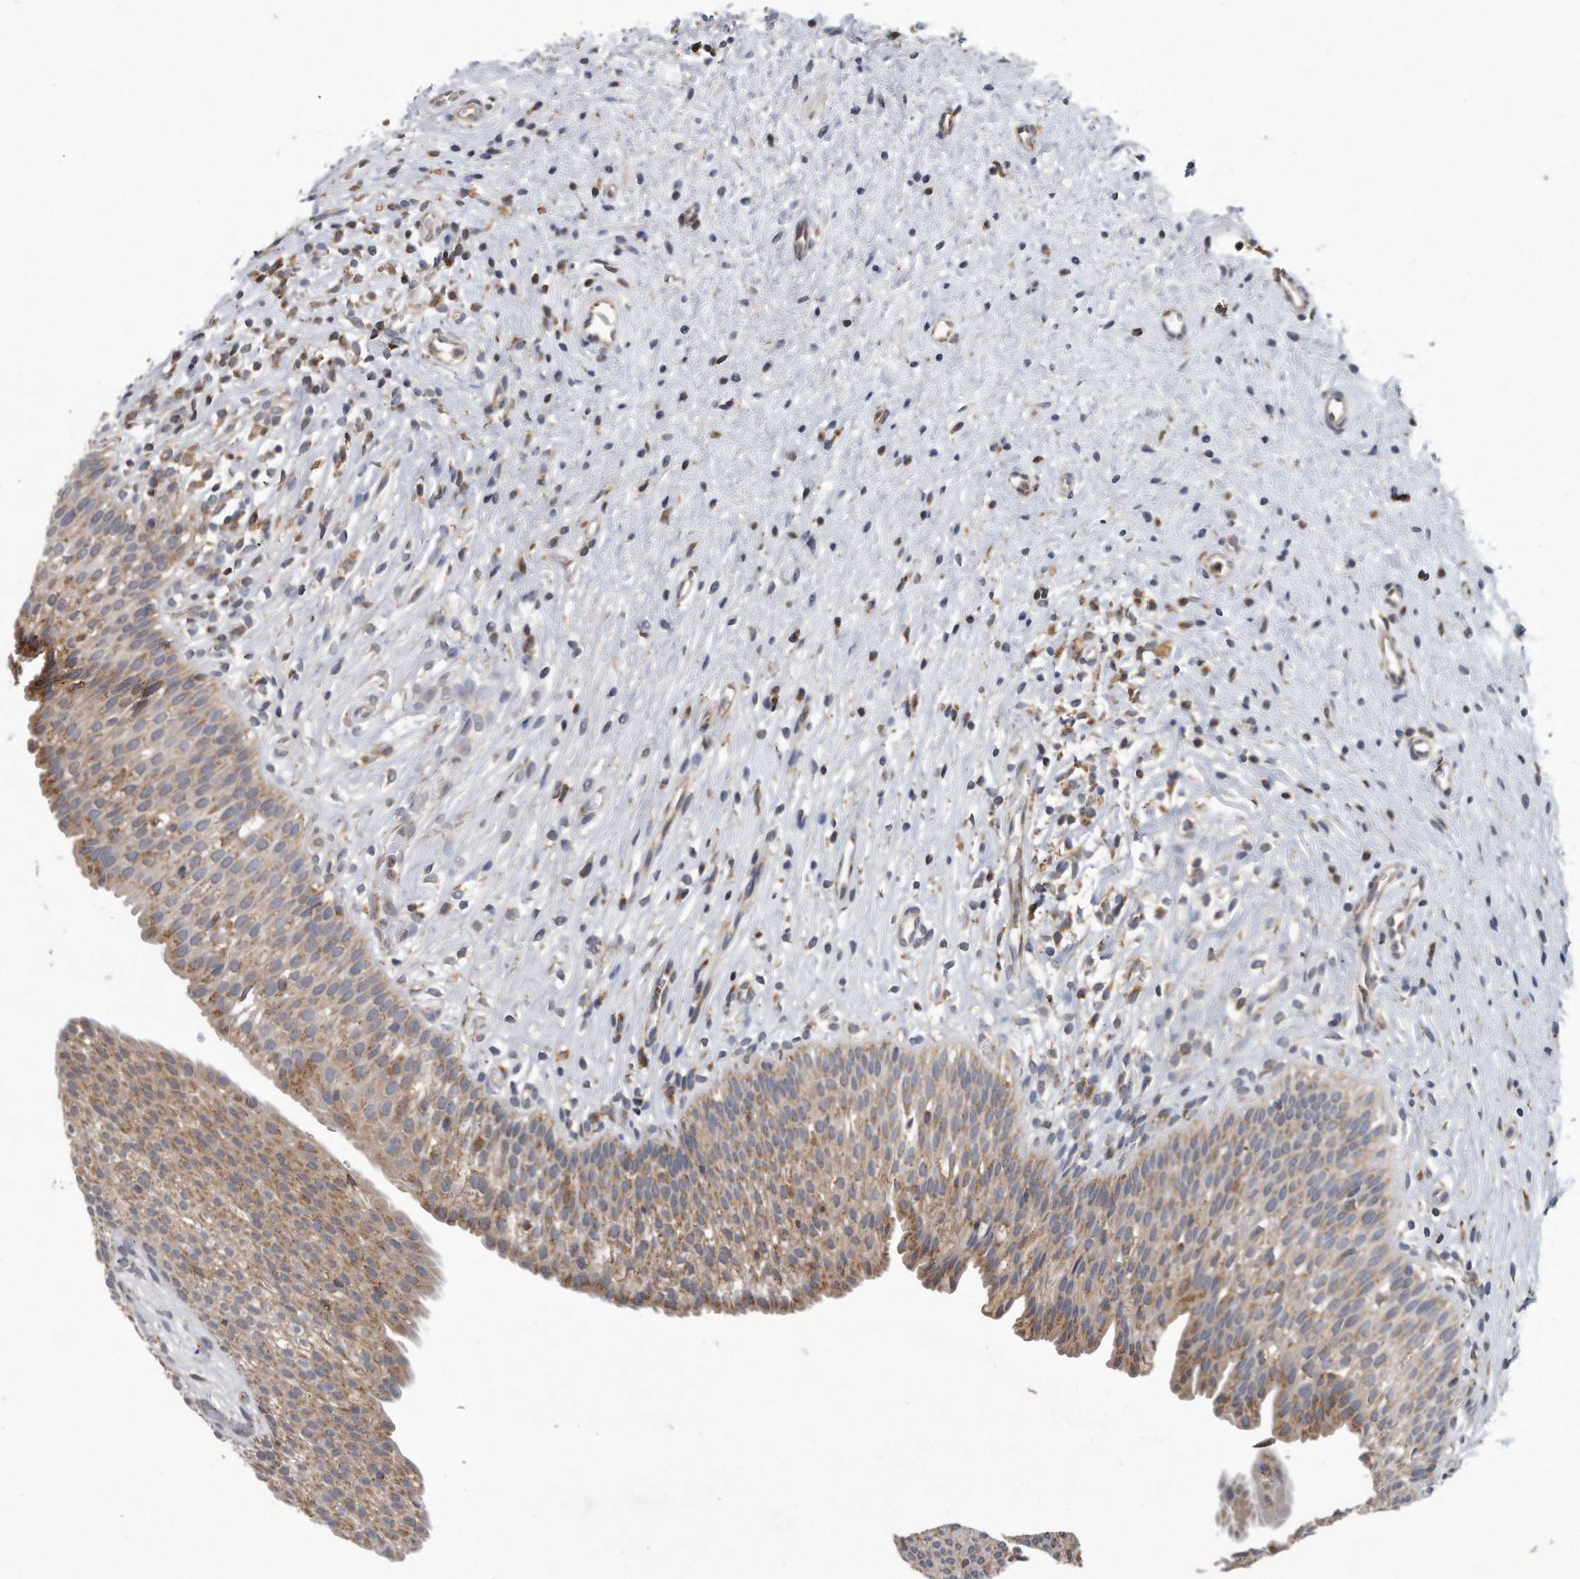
{"staining": {"intensity": "moderate", "quantity": ">75%", "location": "cytoplasmic/membranous"}, "tissue": "urinary bladder", "cell_type": "Urothelial cells", "image_type": "normal", "snomed": [{"axis": "morphology", "description": "Normal tissue, NOS"}, {"axis": "topography", "description": "Urinary bladder"}], "caption": "DAB immunohistochemical staining of benign human urinary bladder shows moderate cytoplasmic/membranous protein staining in about >75% of urothelial cells.", "gene": "LYRM4", "patient": {"sex": "male", "age": 1}}